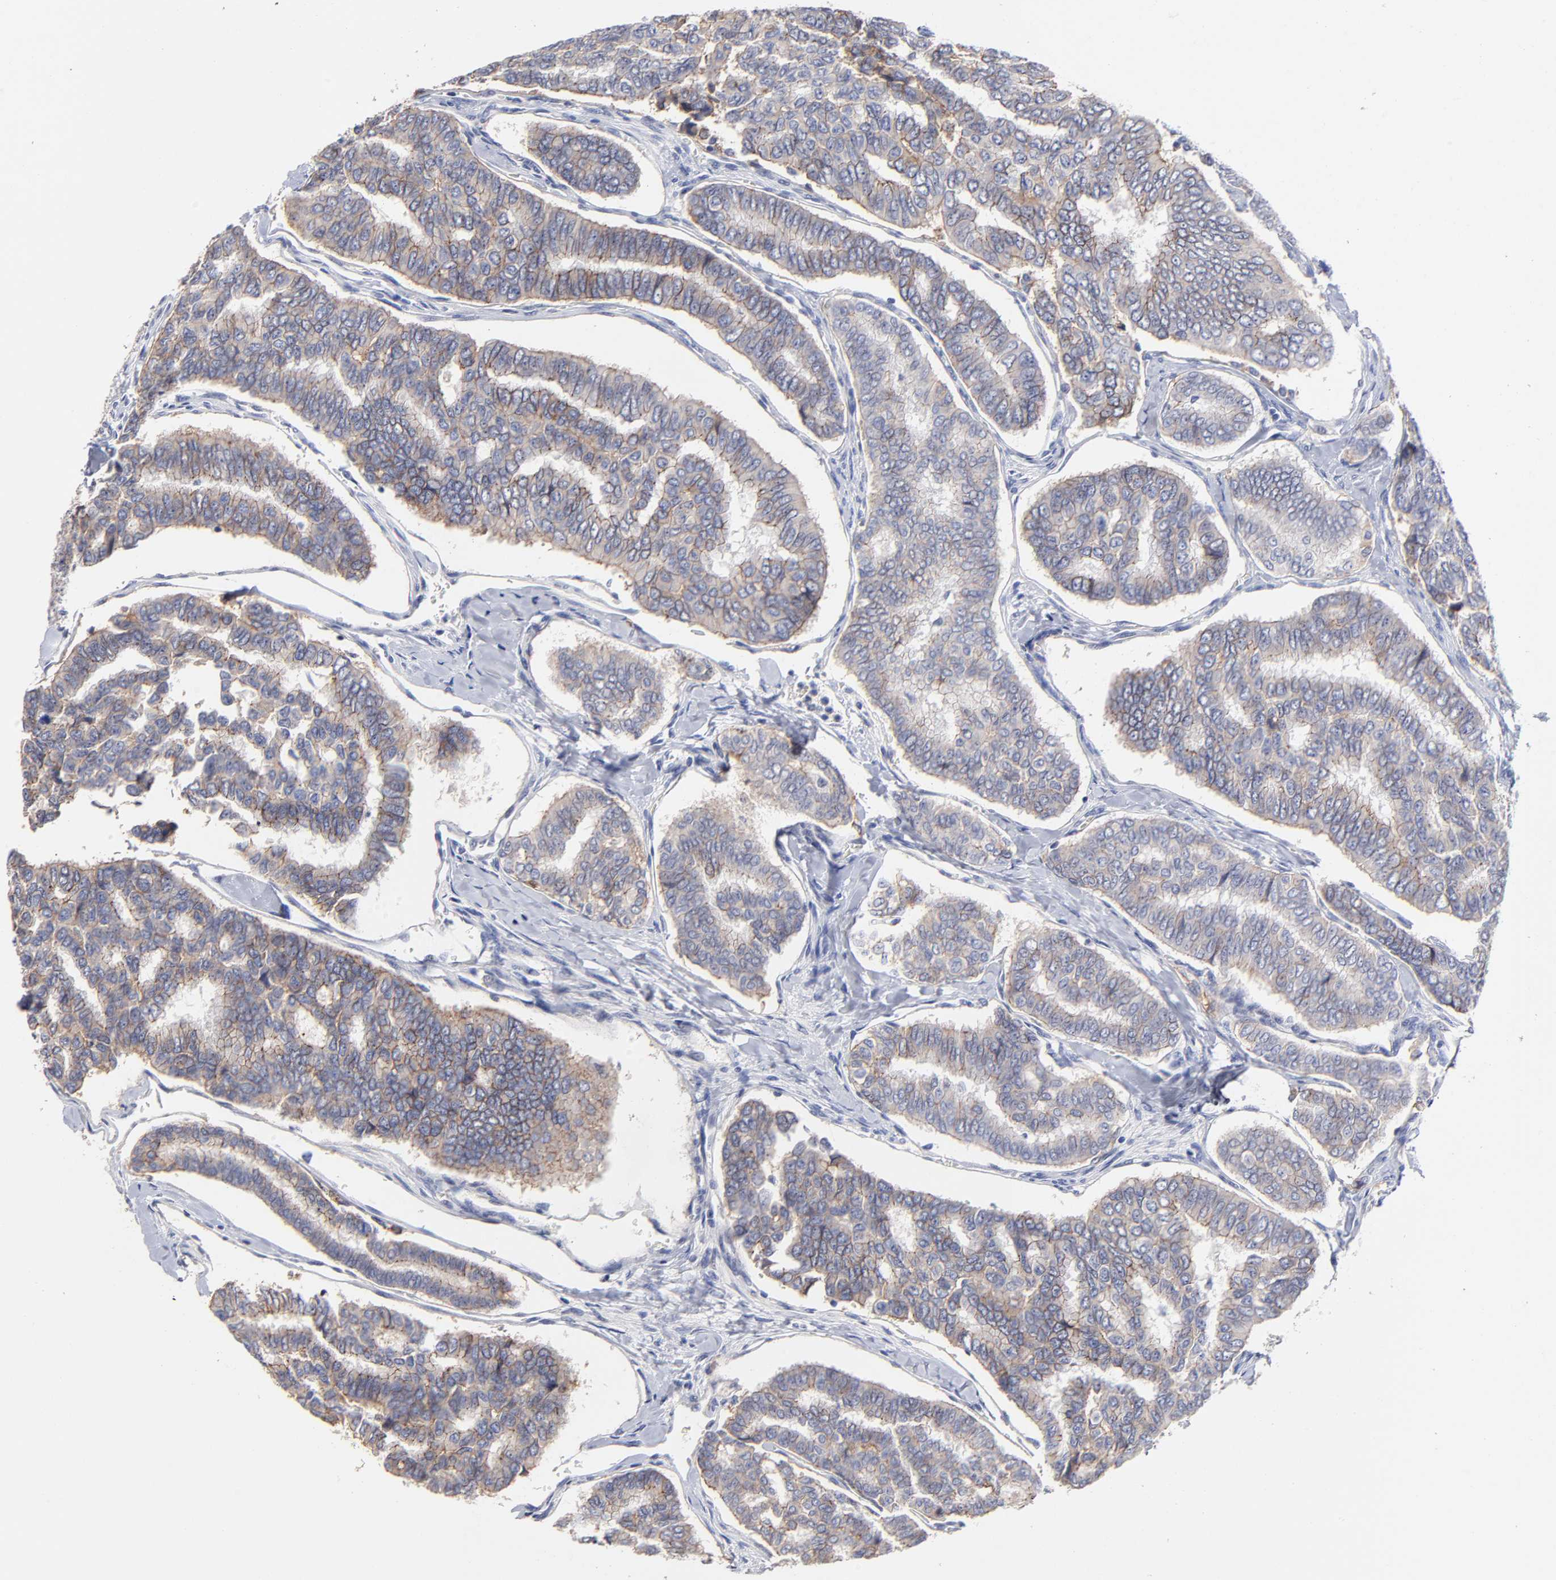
{"staining": {"intensity": "weak", "quantity": "<25%", "location": "cytoplasmic/membranous"}, "tissue": "thyroid cancer", "cell_type": "Tumor cells", "image_type": "cancer", "snomed": [{"axis": "morphology", "description": "Papillary adenocarcinoma, NOS"}, {"axis": "topography", "description": "Thyroid gland"}], "caption": "Immunohistochemistry histopathology image of thyroid papillary adenocarcinoma stained for a protein (brown), which shows no staining in tumor cells. (DAB (3,3'-diaminobenzidine) immunohistochemistry visualized using brightfield microscopy, high magnification).", "gene": "CXADR", "patient": {"sex": "female", "age": 35}}